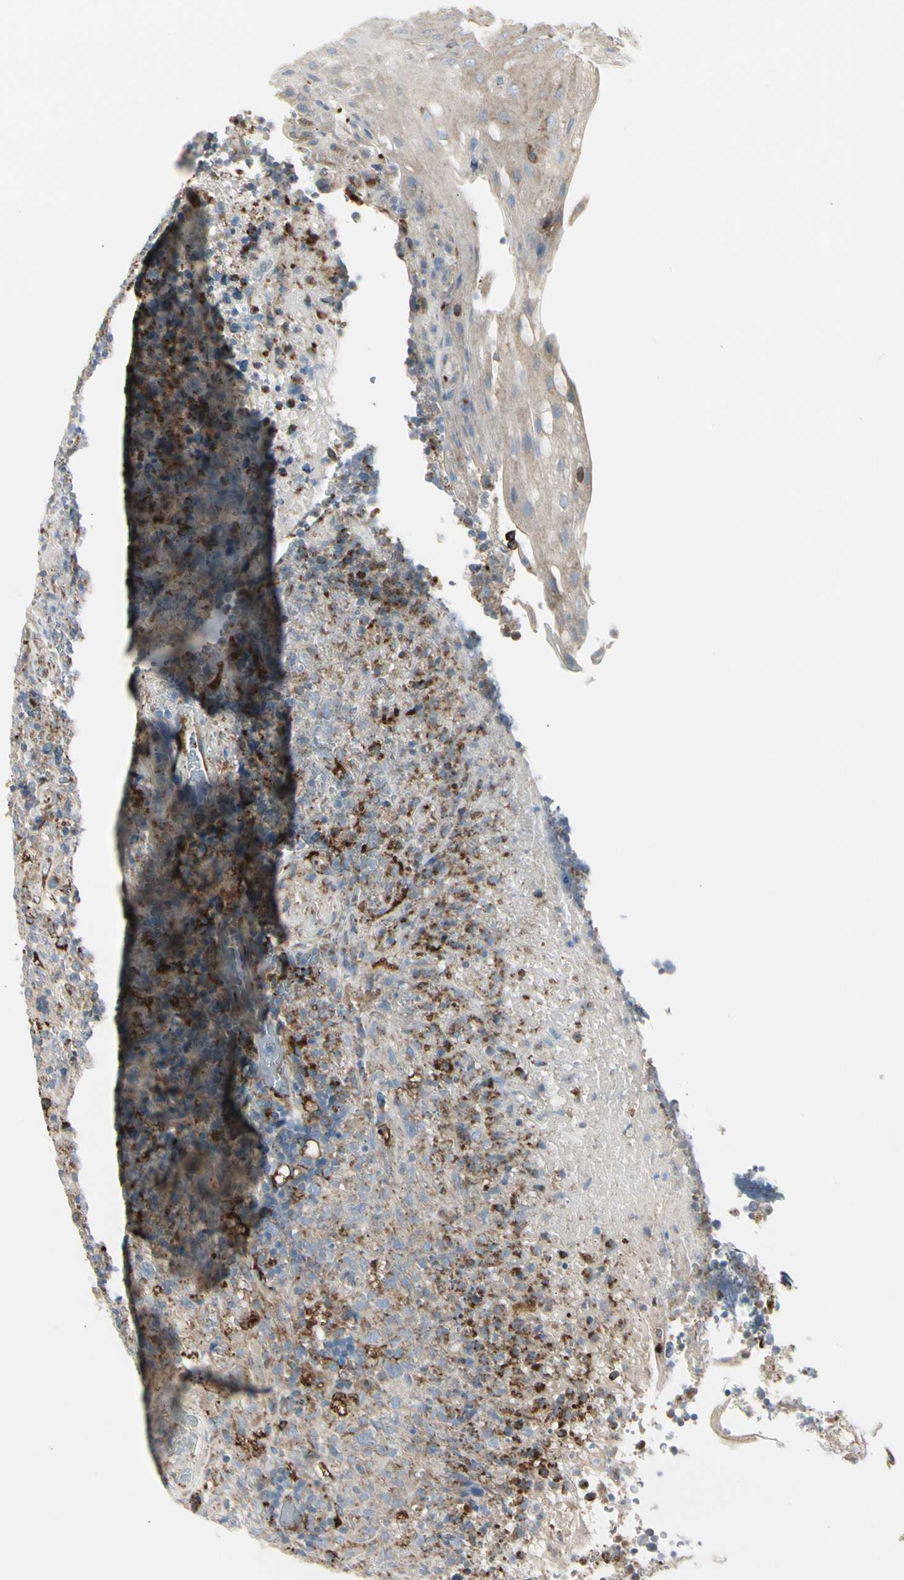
{"staining": {"intensity": "negative", "quantity": "none", "location": "none"}, "tissue": "lymphoma", "cell_type": "Tumor cells", "image_type": "cancer", "snomed": [{"axis": "morphology", "description": "Malignant lymphoma, non-Hodgkin's type, High grade"}, {"axis": "topography", "description": "Tonsil"}], "caption": "Micrograph shows no significant protein expression in tumor cells of lymphoma.", "gene": "ATP6V1B2", "patient": {"sex": "female", "age": 36}}